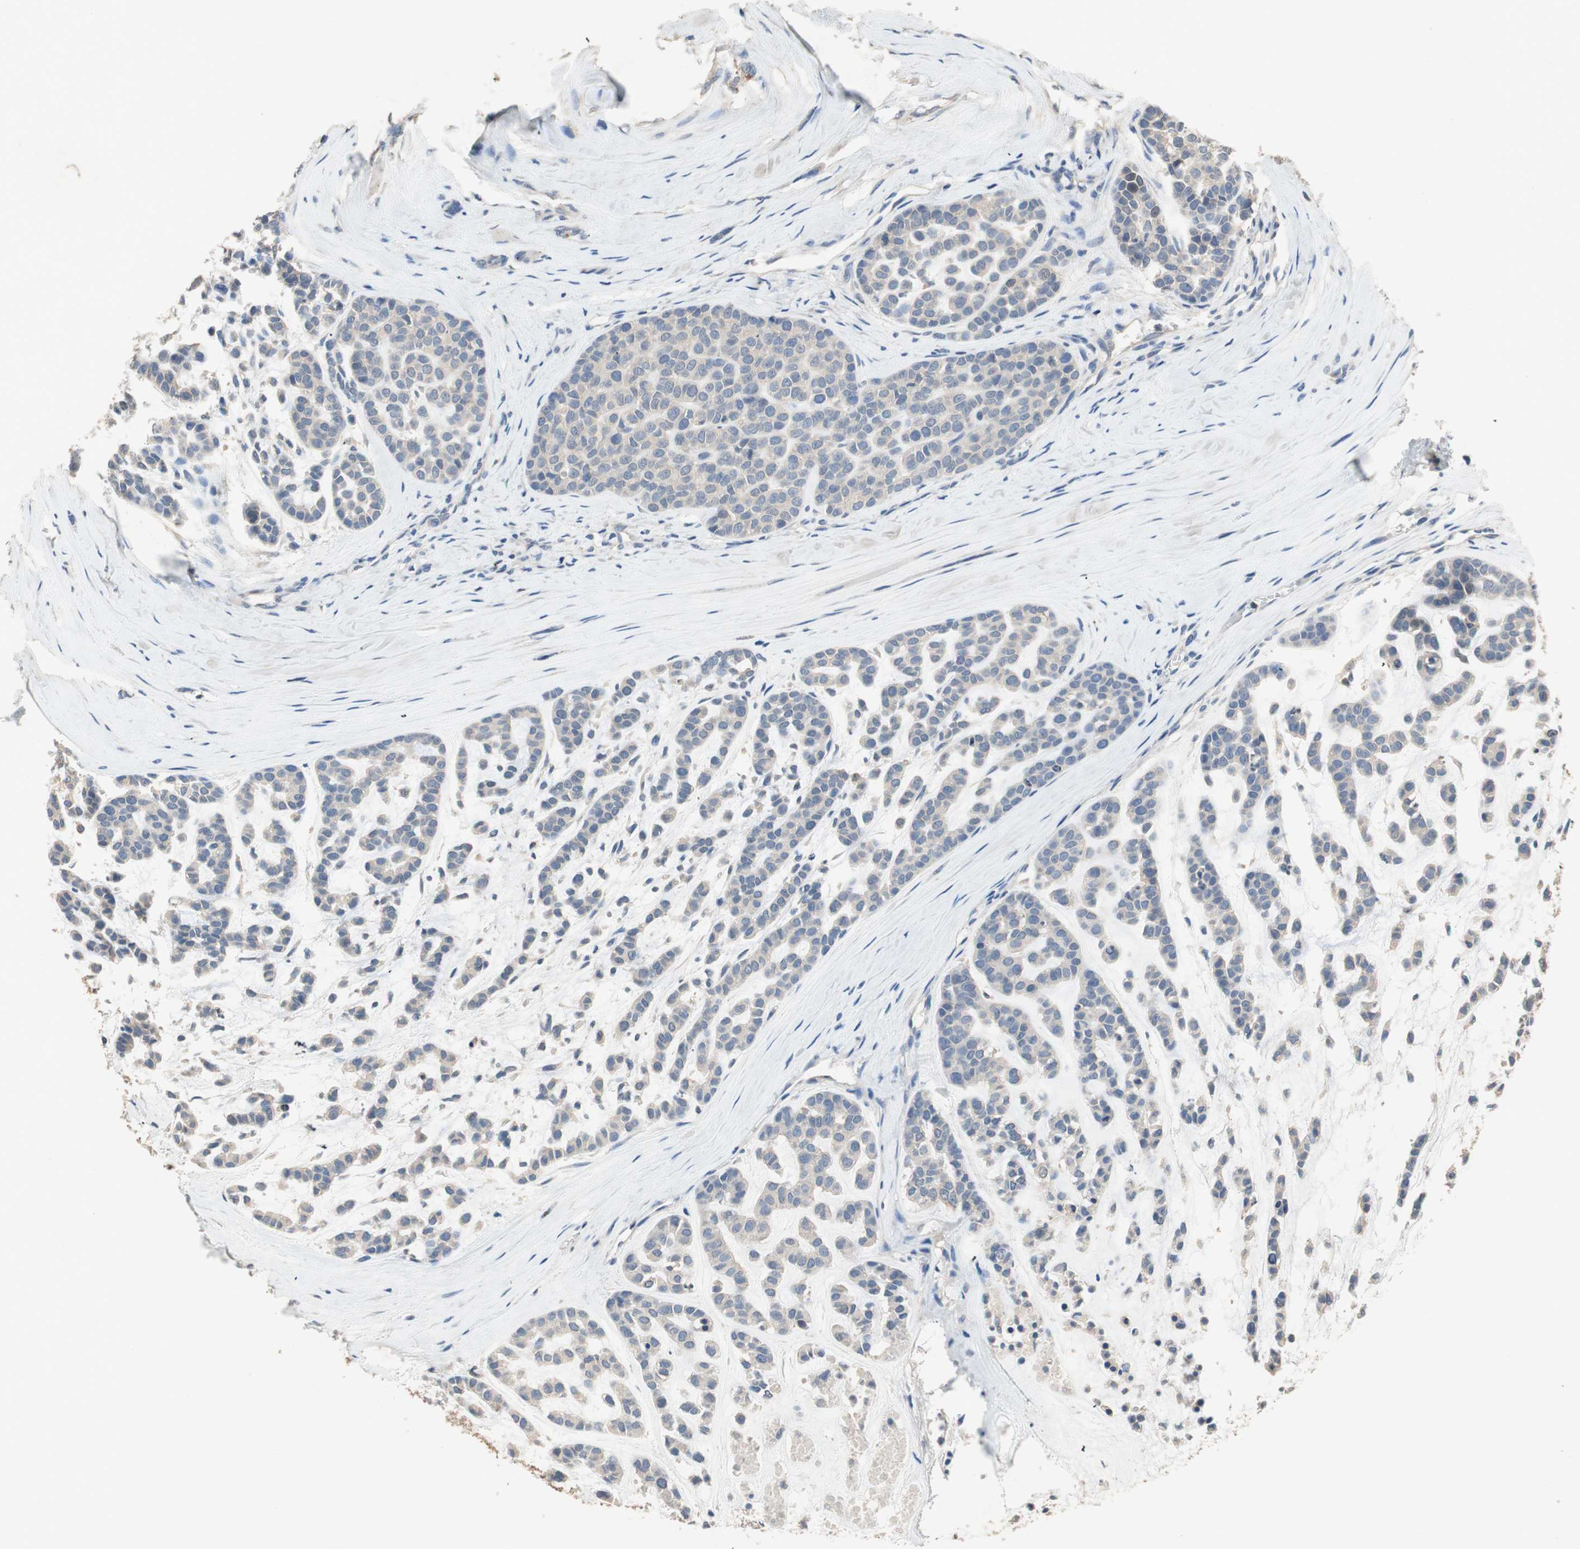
{"staining": {"intensity": "weak", "quantity": "<25%", "location": "cytoplasmic/membranous"}, "tissue": "head and neck cancer", "cell_type": "Tumor cells", "image_type": "cancer", "snomed": [{"axis": "morphology", "description": "Adenocarcinoma, NOS"}, {"axis": "morphology", "description": "Adenoma, NOS"}, {"axis": "topography", "description": "Head-Neck"}], "caption": "Tumor cells show no significant protein staining in adenoma (head and neck). (DAB (3,3'-diaminobenzidine) immunohistochemistry (IHC), high magnification).", "gene": "ADAP1", "patient": {"sex": "female", "age": 55}}